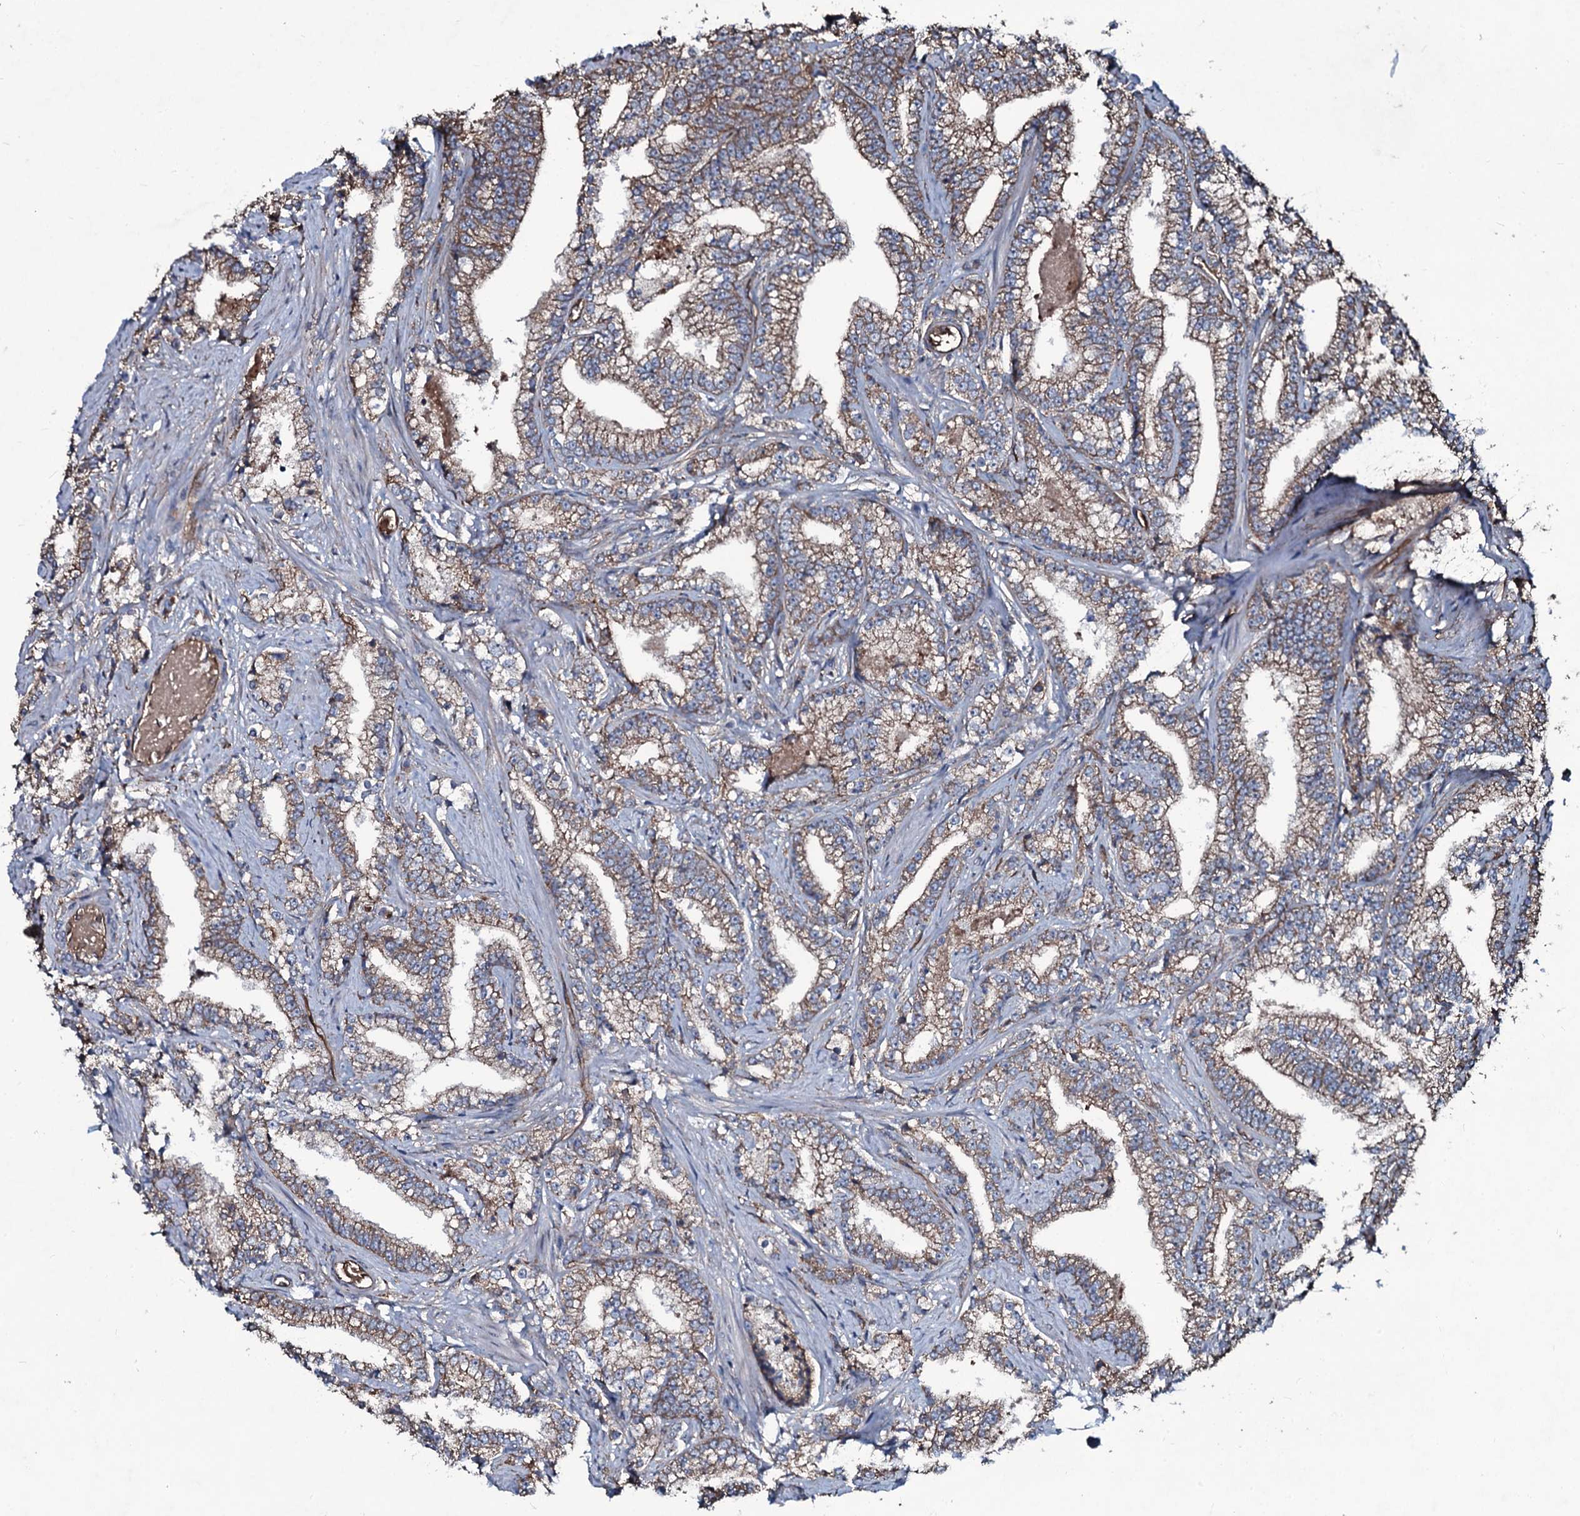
{"staining": {"intensity": "moderate", "quantity": ">75%", "location": "cytoplasmic/membranous"}, "tissue": "prostate cancer", "cell_type": "Tumor cells", "image_type": "cancer", "snomed": [{"axis": "morphology", "description": "Adenocarcinoma, High grade"}, {"axis": "topography", "description": "Prostate and seminal vesicle, NOS"}], "caption": "IHC (DAB (3,3'-diaminobenzidine)) staining of human prostate cancer (high-grade adenocarcinoma) demonstrates moderate cytoplasmic/membranous protein staining in about >75% of tumor cells.", "gene": "DMAC2", "patient": {"sex": "male", "age": 67}}